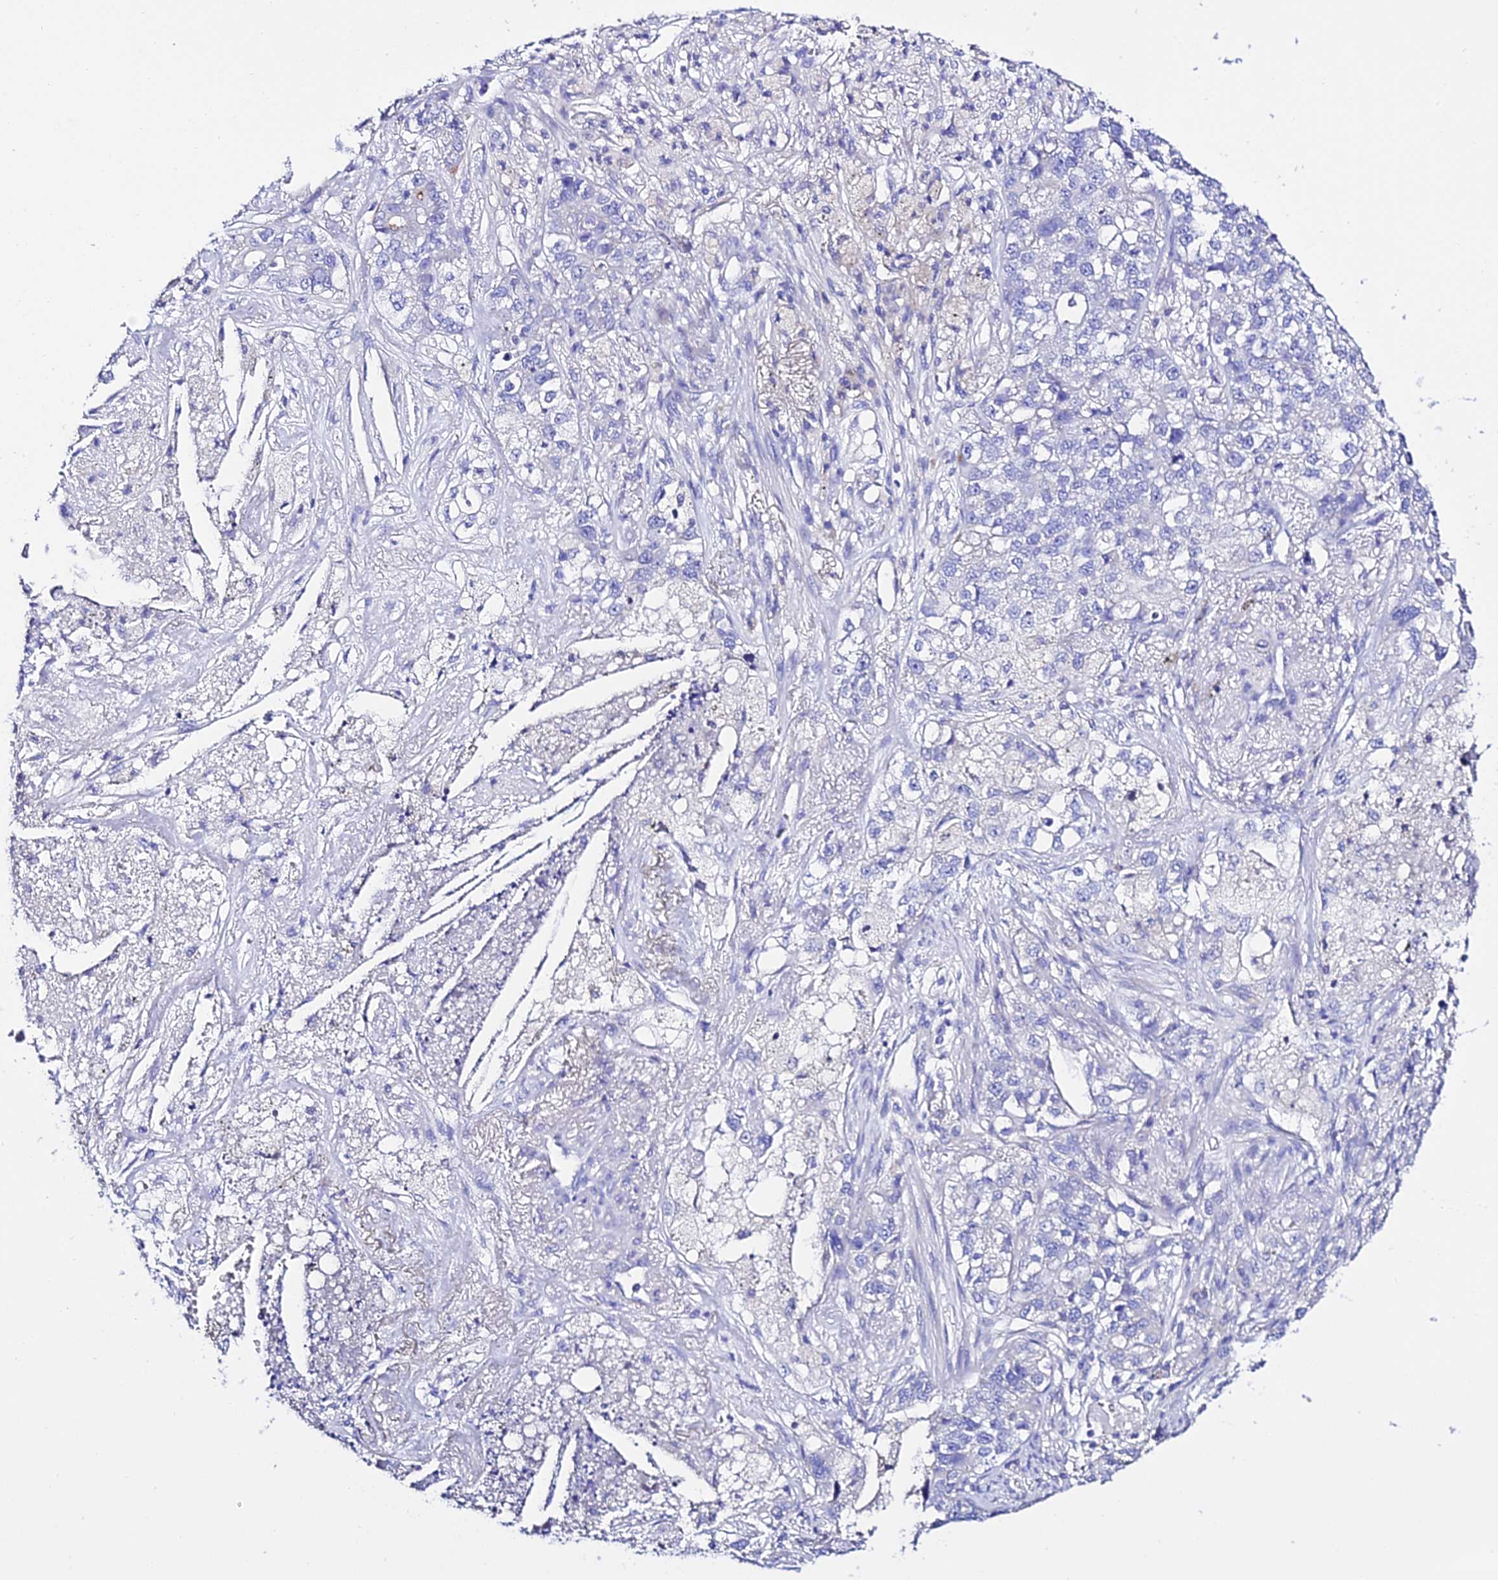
{"staining": {"intensity": "negative", "quantity": "none", "location": "none"}, "tissue": "lung cancer", "cell_type": "Tumor cells", "image_type": "cancer", "snomed": [{"axis": "morphology", "description": "Adenocarcinoma, NOS"}, {"axis": "topography", "description": "Lung"}], "caption": "The immunohistochemistry (IHC) photomicrograph has no significant expression in tumor cells of adenocarcinoma (lung) tissue. (IHC, brightfield microscopy, high magnification).", "gene": "TMEM117", "patient": {"sex": "male", "age": 49}}